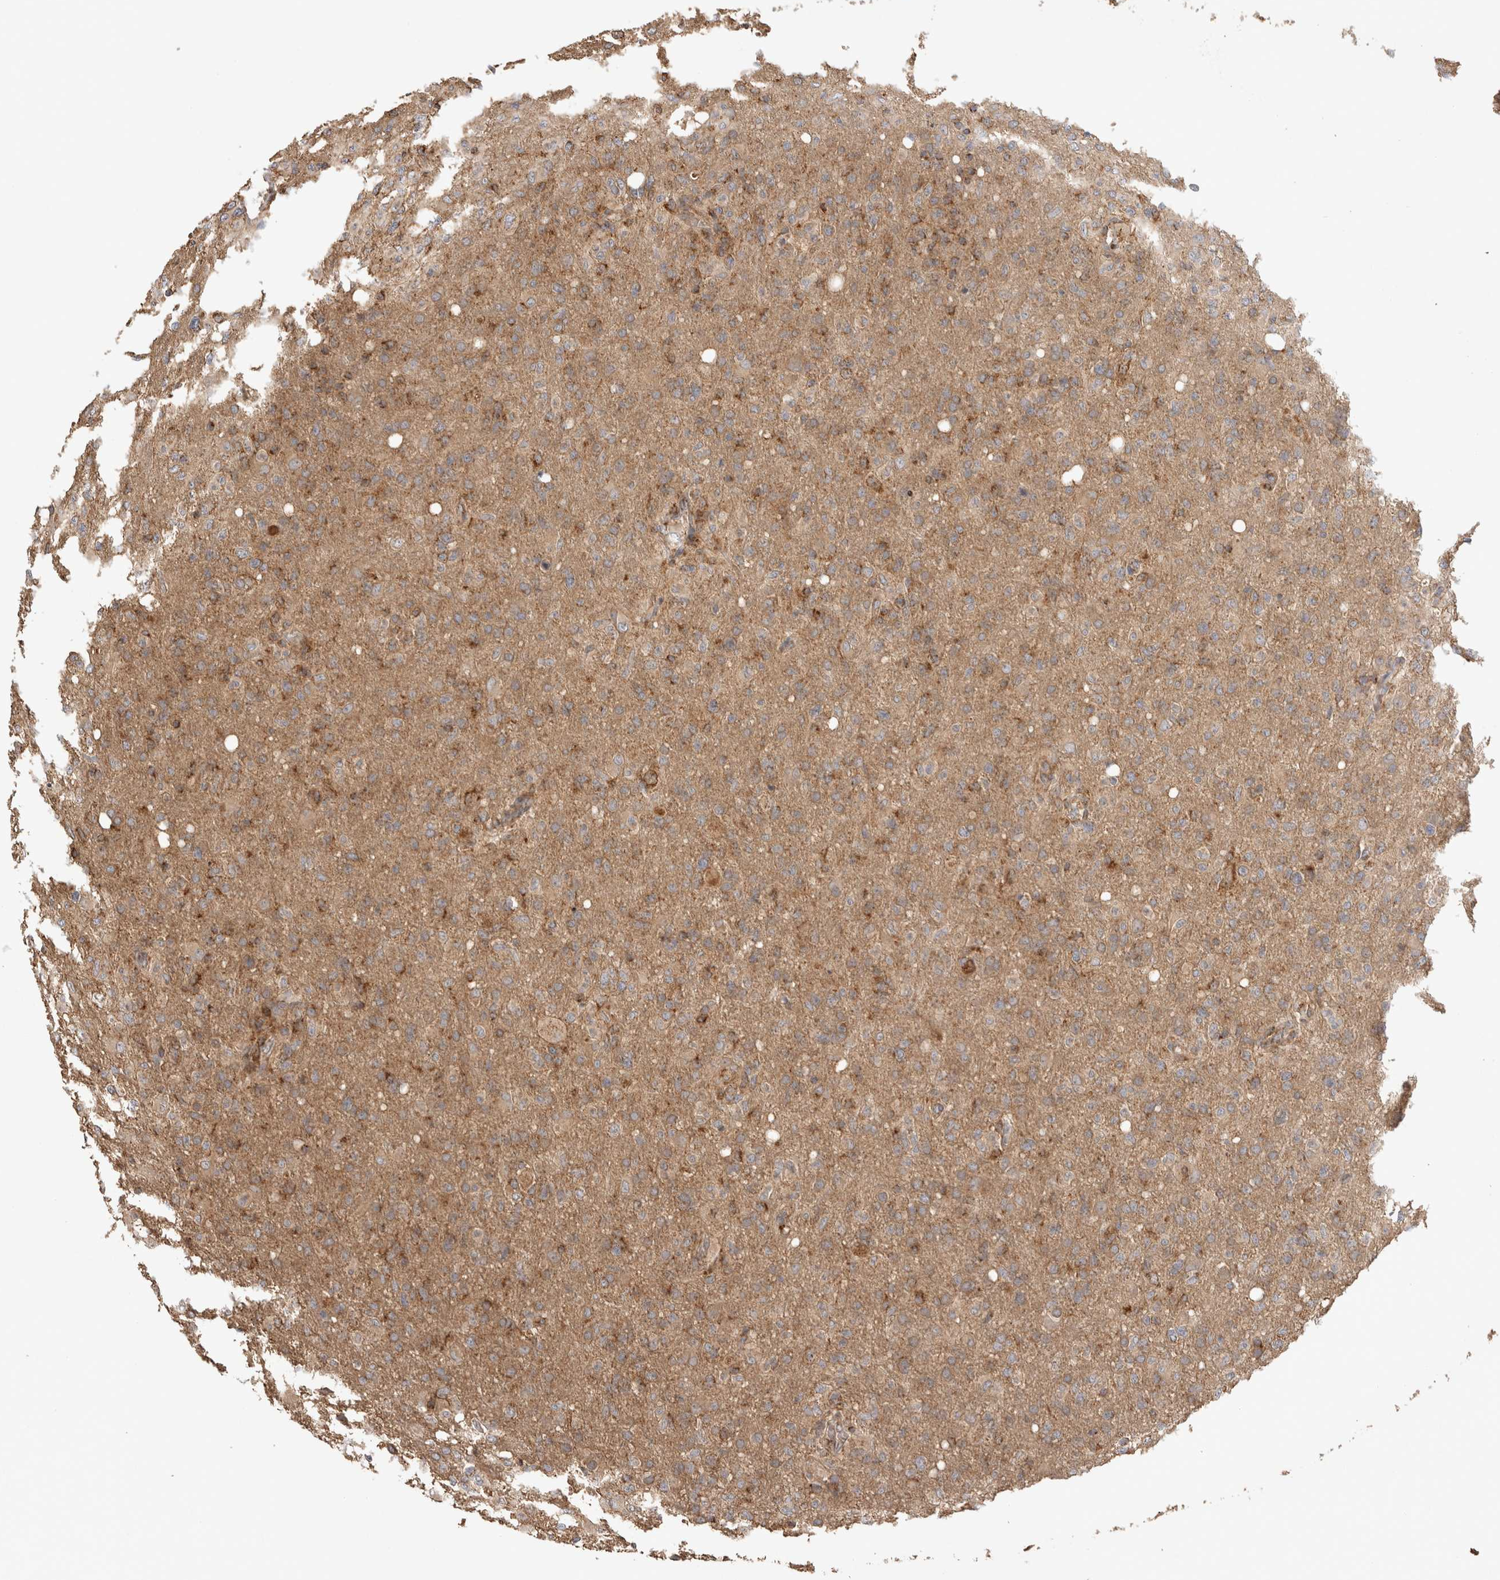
{"staining": {"intensity": "weak", "quantity": ">75%", "location": "cytoplasmic/membranous"}, "tissue": "glioma", "cell_type": "Tumor cells", "image_type": "cancer", "snomed": [{"axis": "morphology", "description": "Glioma, malignant, High grade"}, {"axis": "topography", "description": "Brain"}], "caption": "A brown stain shows weak cytoplasmic/membranous staining of a protein in human glioma tumor cells. The protein of interest is stained brown, and the nuclei are stained in blue (DAB (3,3'-diaminobenzidine) IHC with brightfield microscopy, high magnification).", "gene": "IMMP2L", "patient": {"sex": "female", "age": 57}}